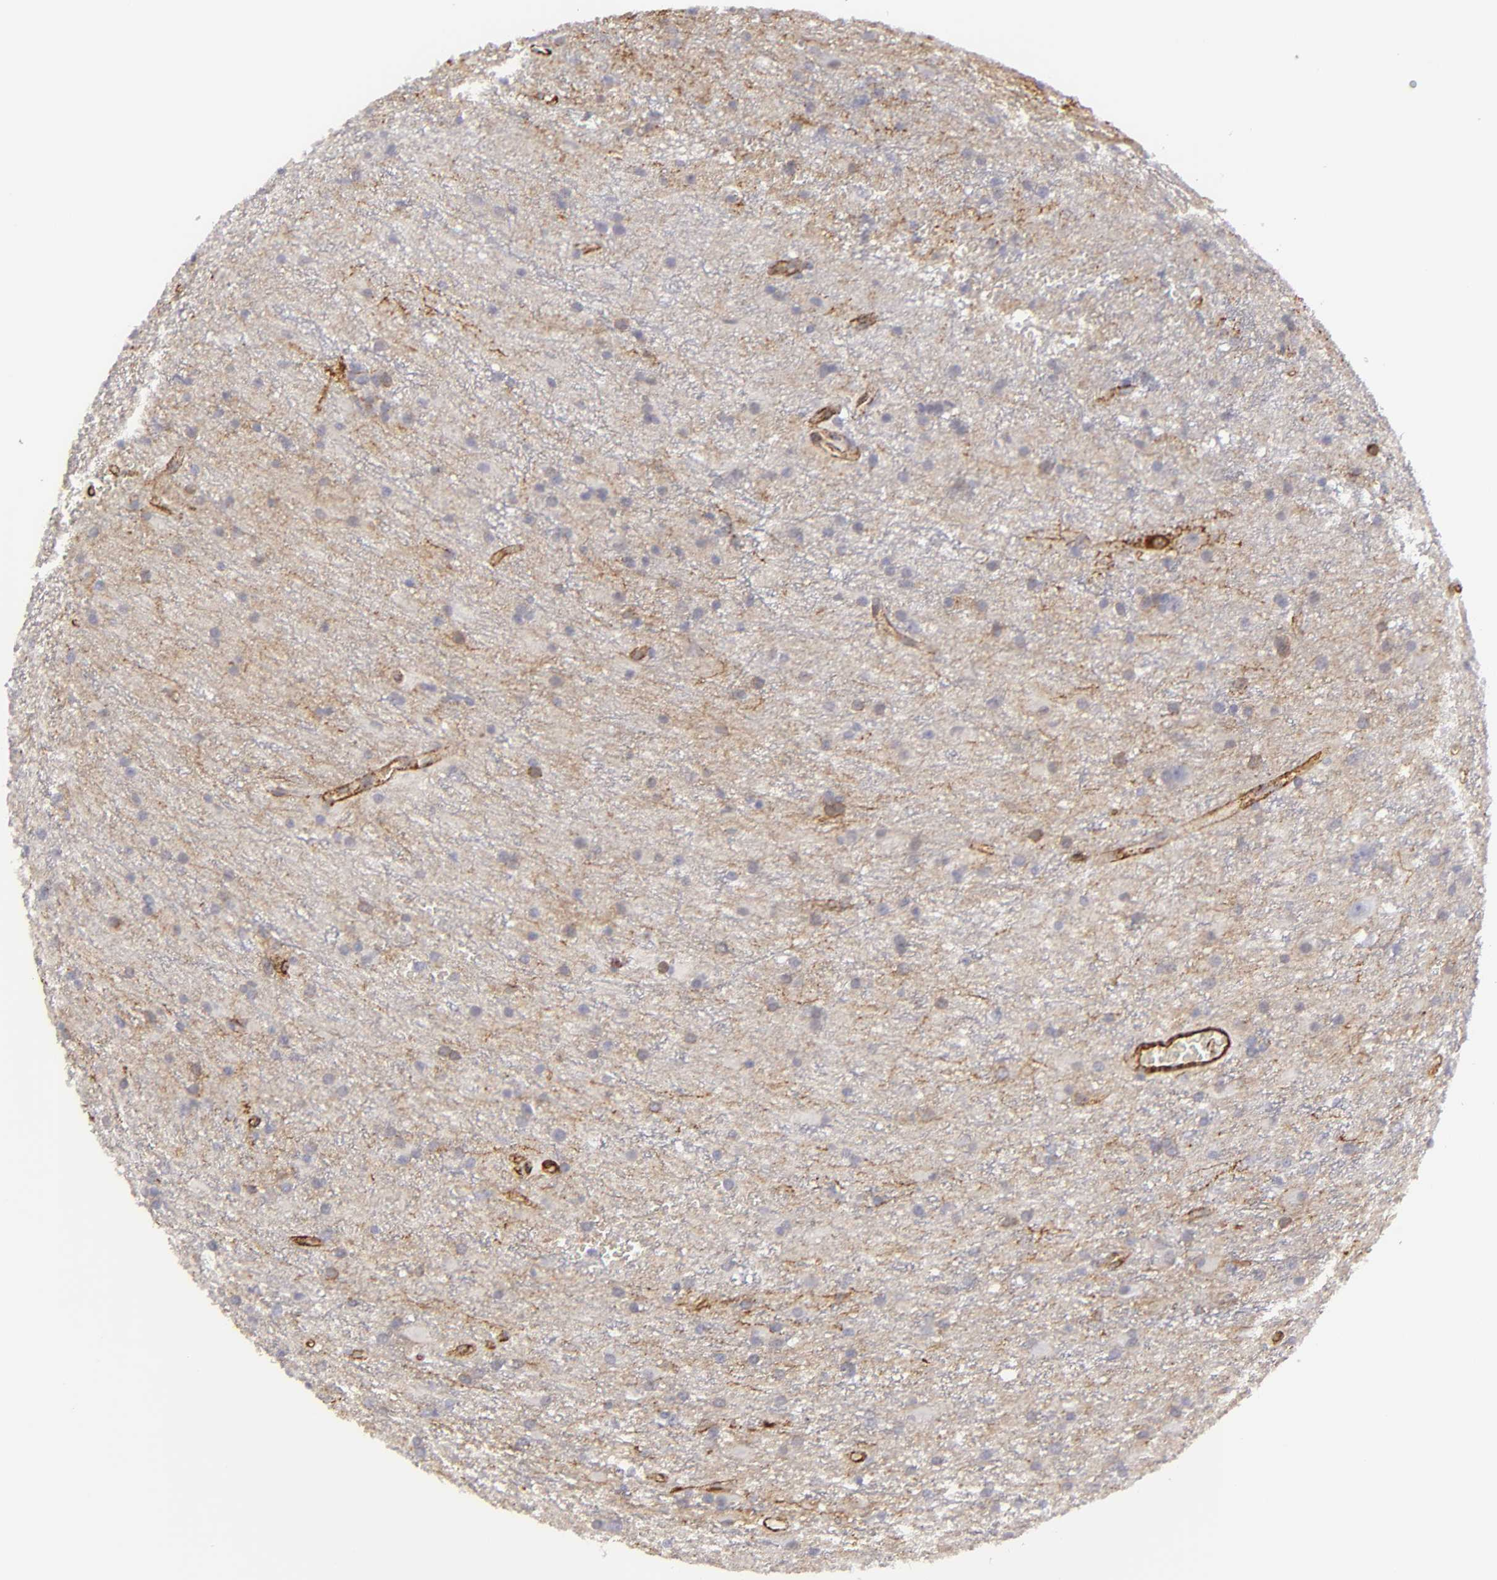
{"staining": {"intensity": "weak", "quantity": ">75%", "location": "cytoplasmic/membranous"}, "tissue": "glioma", "cell_type": "Tumor cells", "image_type": "cancer", "snomed": [{"axis": "morphology", "description": "Glioma, malignant, Low grade"}, {"axis": "topography", "description": "Brain"}], "caption": "Brown immunohistochemical staining in glioma demonstrates weak cytoplasmic/membranous staining in approximately >75% of tumor cells. Nuclei are stained in blue.", "gene": "MCAM", "patient": {"sex": "female", "age": 15}}